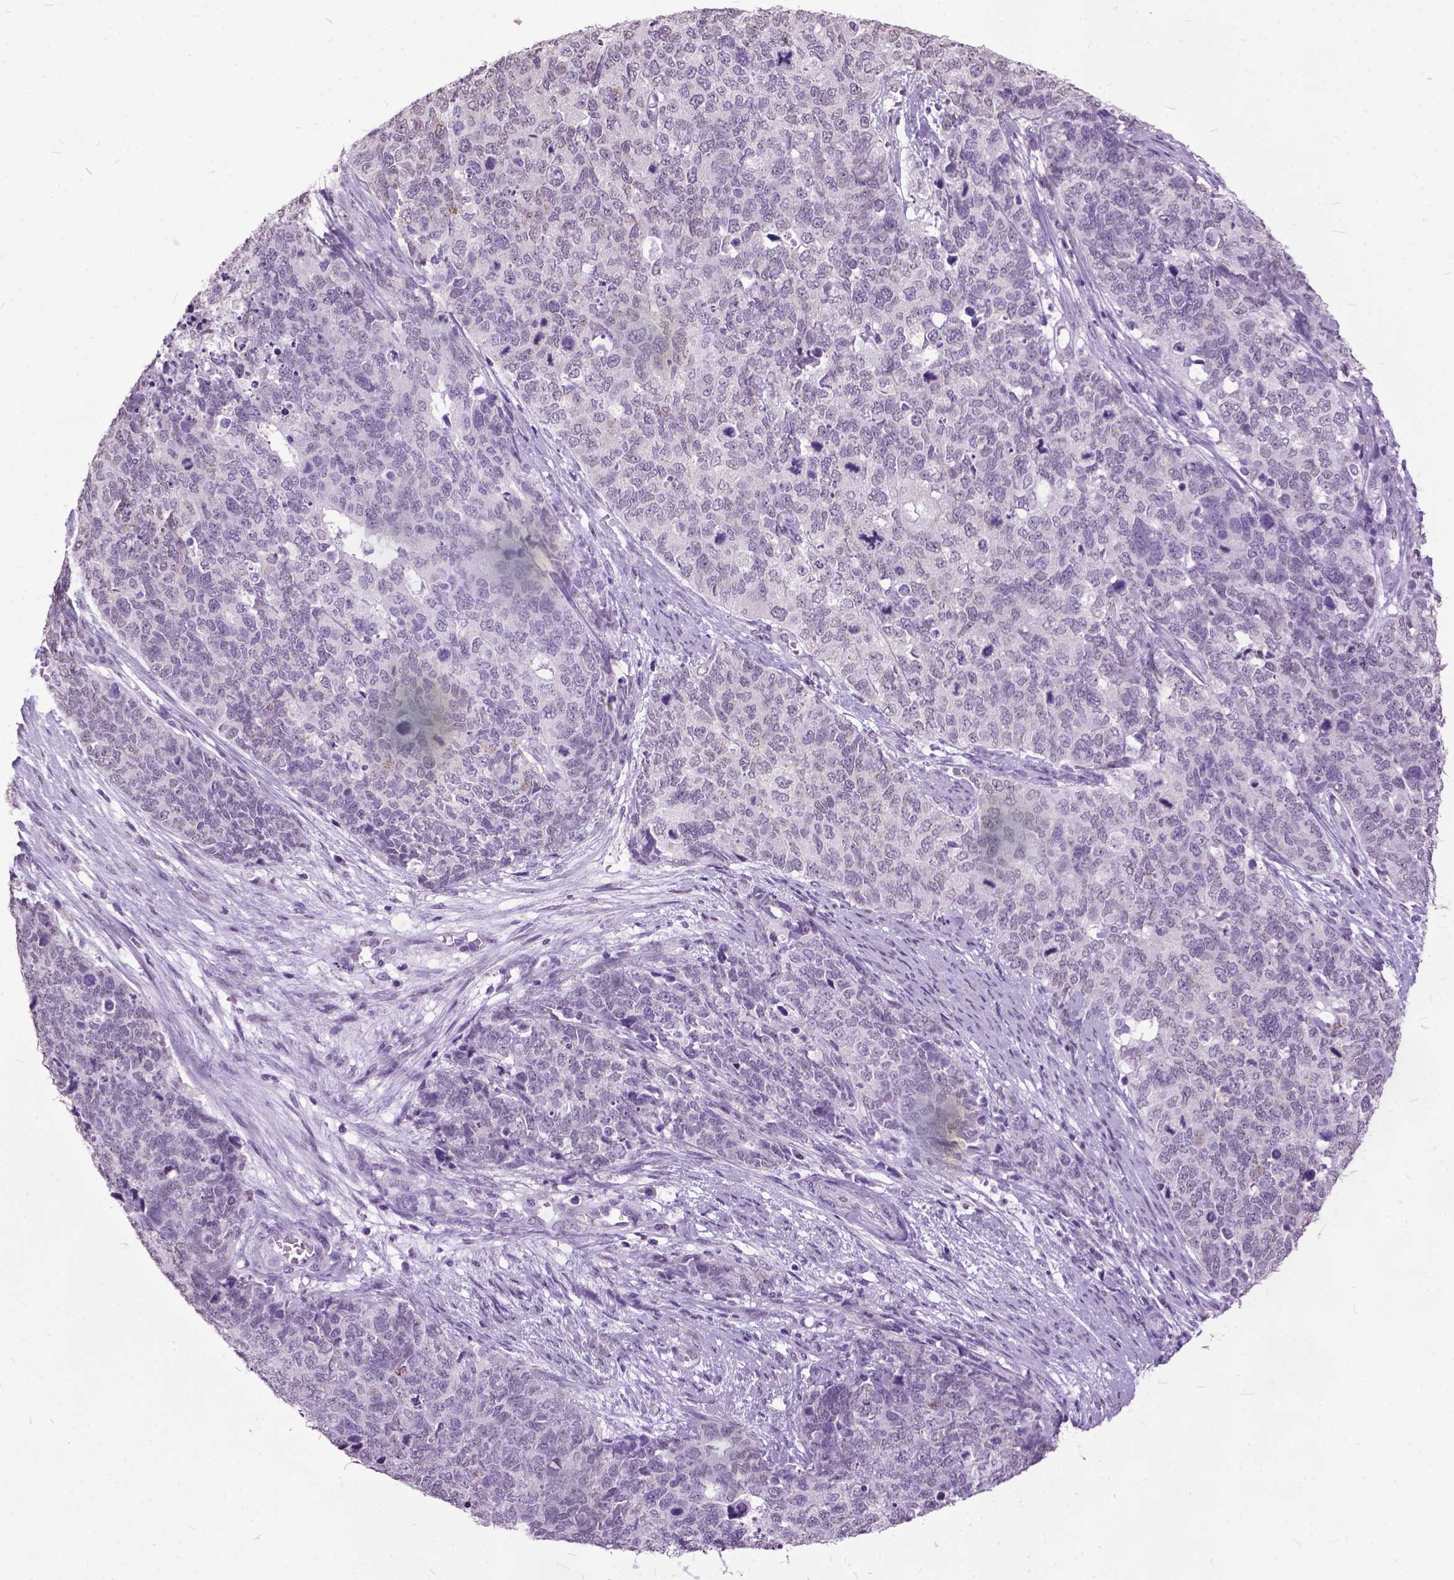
{"staining": {"intensity": "negative", "quantity": "none", "location": "none"}, "tissue": "cervical cancer", "cell_type": "Tumor cells", "image_type": "cancer", "snomed": [{"axis": "morphology", "description": "Squamous cell carcinoma, NOS"}, {"axis": "topography", "description": "Cervix"}], "caption": "IHC photomicrograph of neoplastic tissue: human cervical cancer (squamous cell carcinoma) stained with DAB (3,3'-diaminobenzidine) reveals no significant protein staining in tumor cells.", "gene": "MARCHF10", "patient": {"sex": "female", "age": 63}}